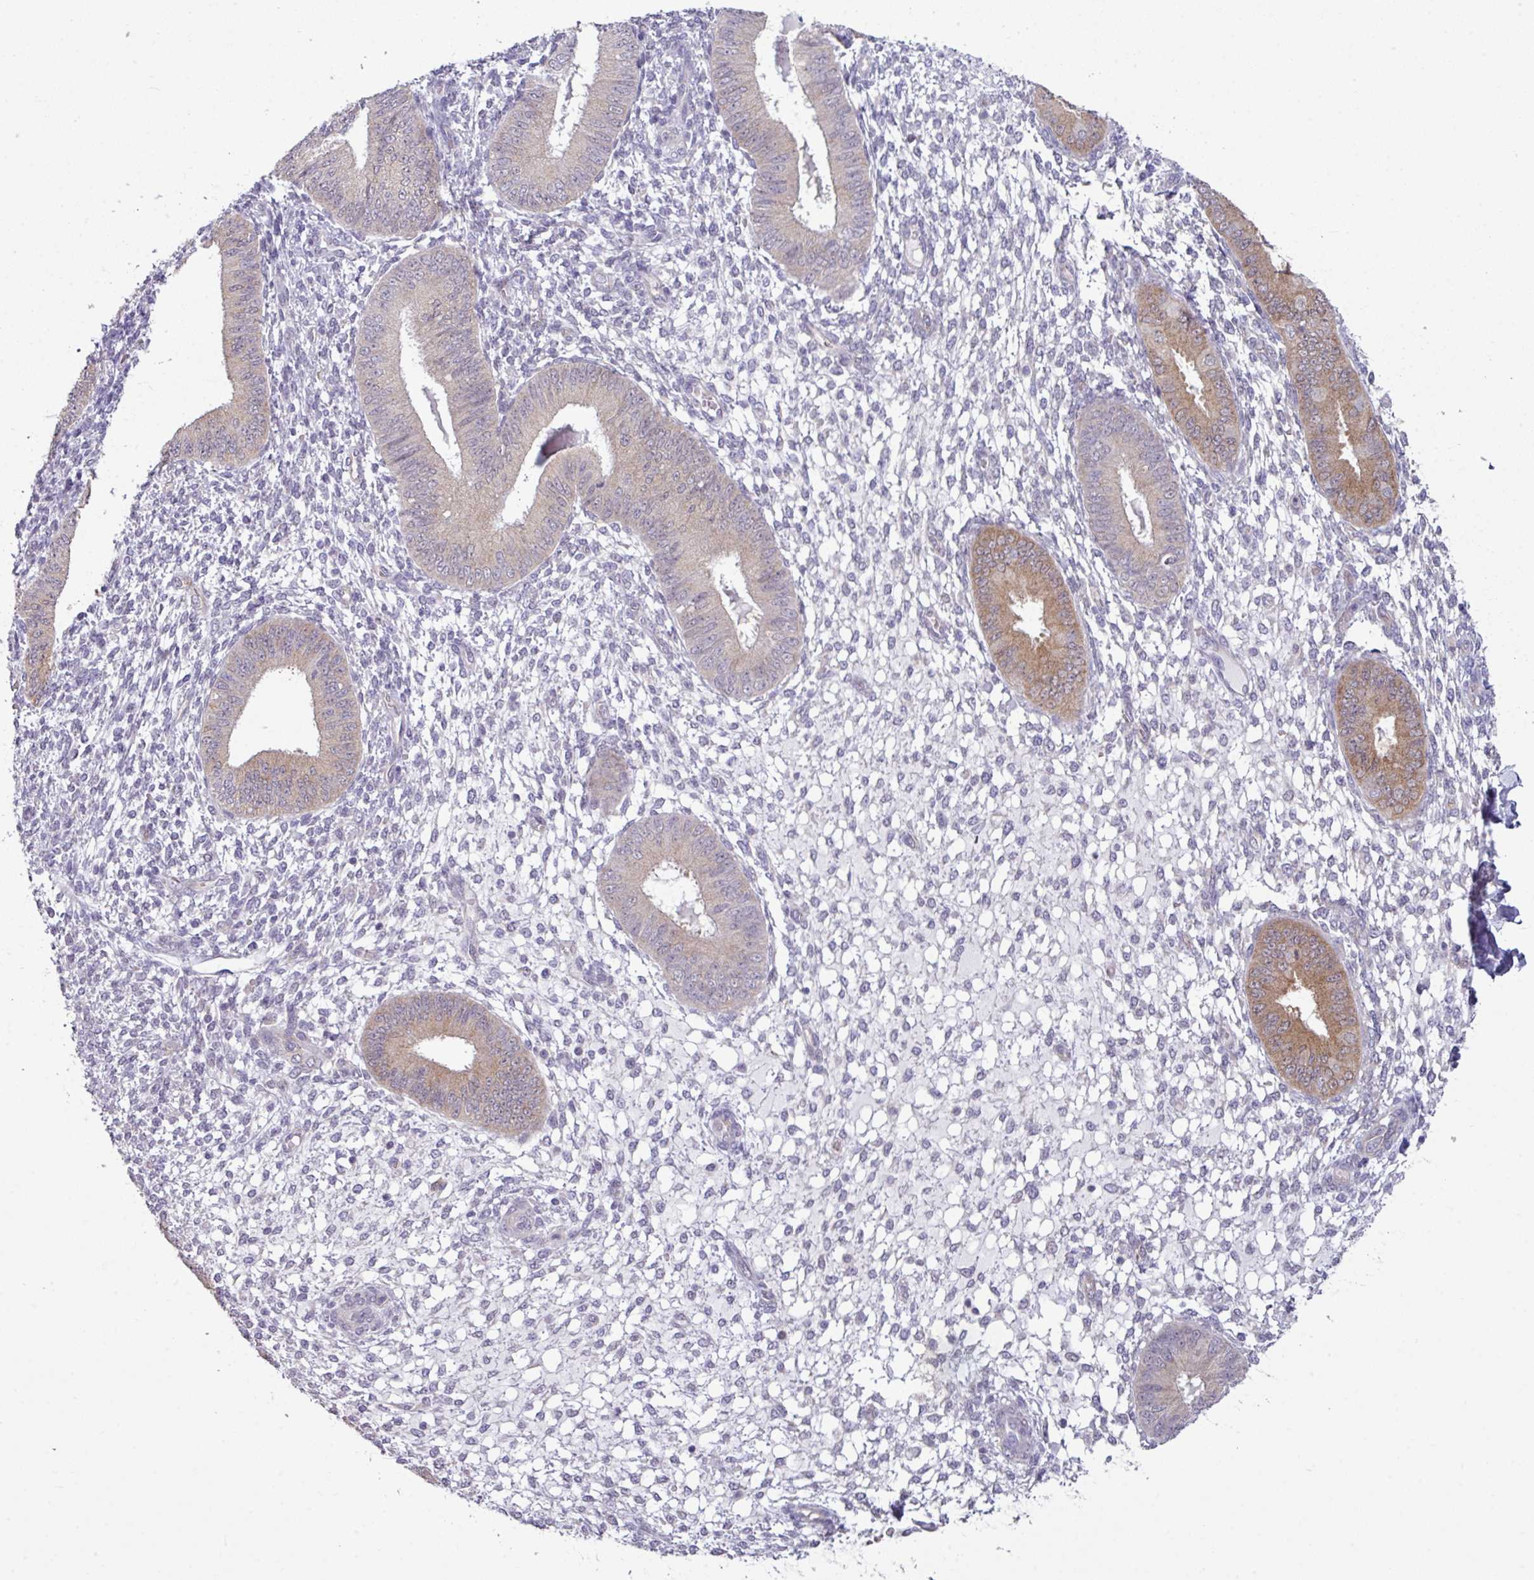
{"staining": {"intensity": "negative", "quantity": "none", "location": "none"}, "tissue": "endometrium", "cell_type": "Cells in endometrial stroma", "image_type": "normal", "snomed": [{"axis": "morphology", "description": "Normal tissue, NOS"}, {"axis": "topography", "description": "Endometrium"}], "caption": "DAB immunohistochemical staining of normal human endometrium shows no significant positivity in cells in endometrial stroma.", "gene": "TTLL12", "patient": {"sex": "female", "age": 49}}